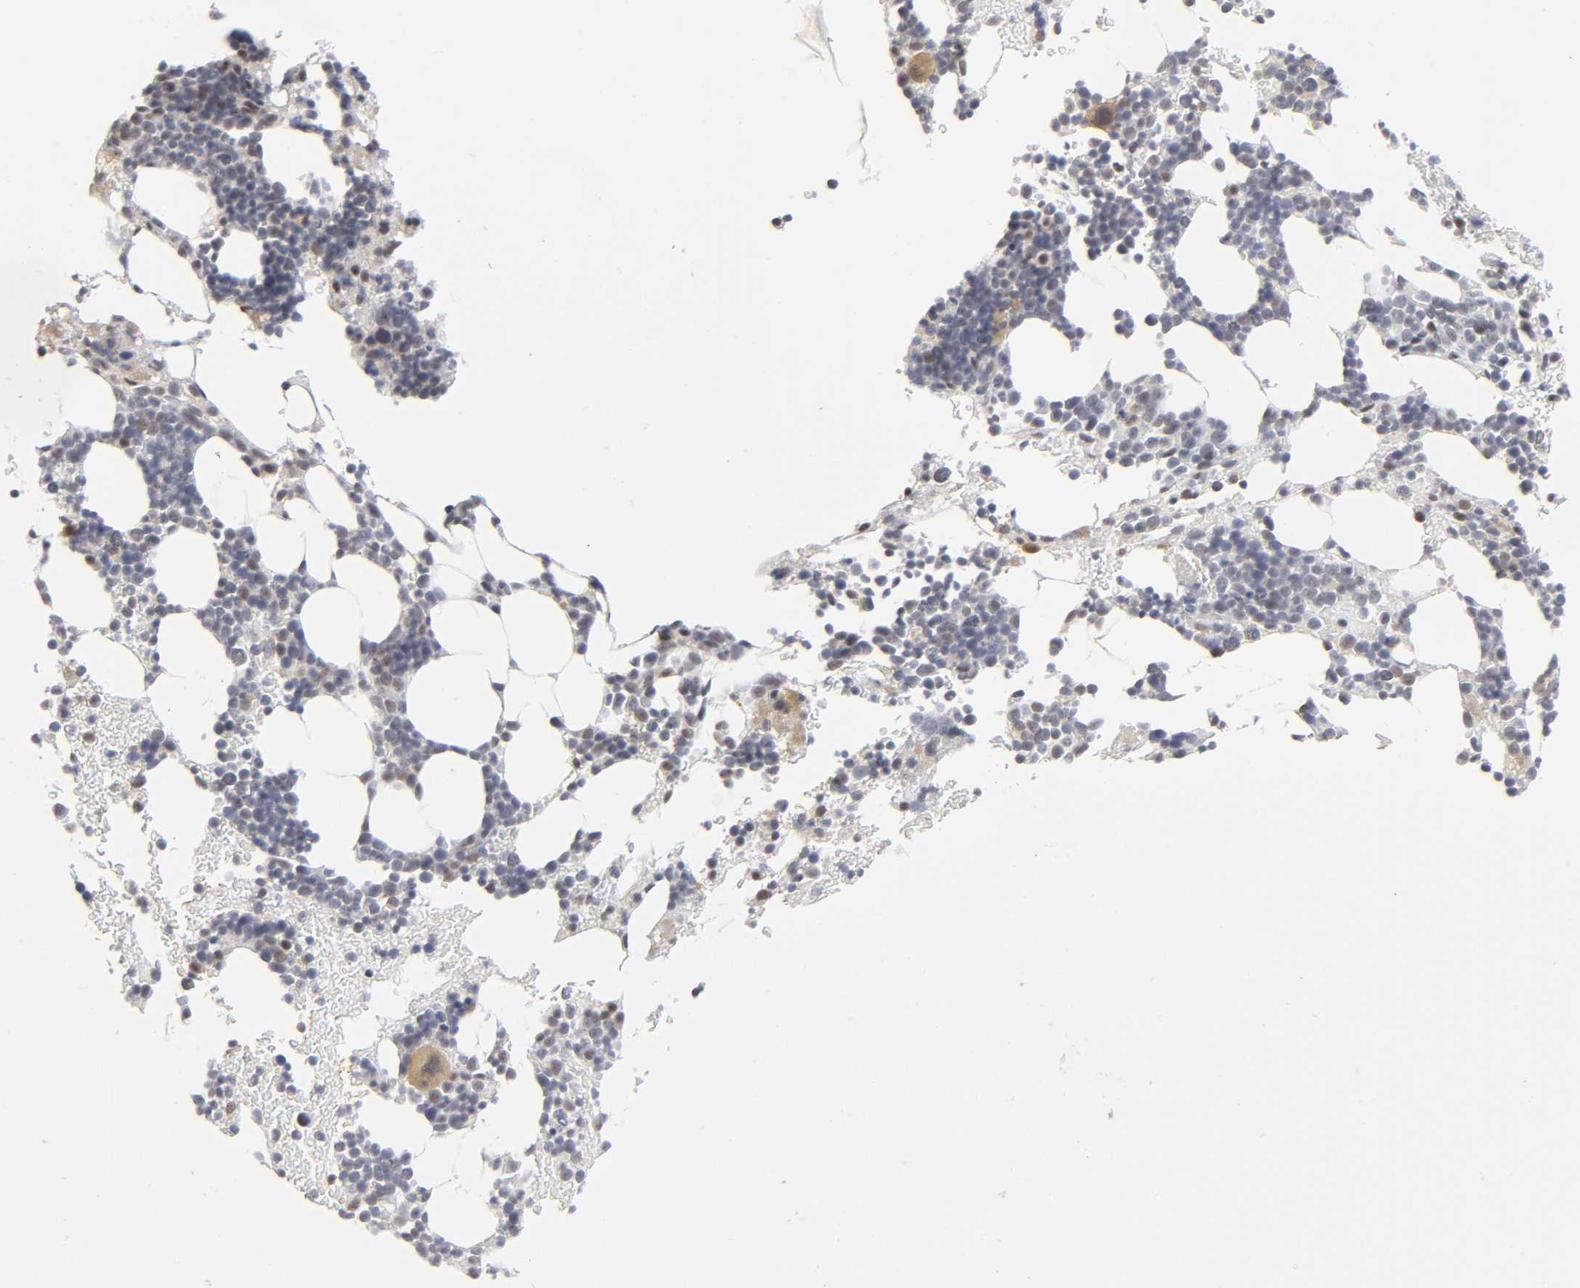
{"staining": {"intensity": "weak", "quantity": "<25%", "location": "cytoplasmic/membranous,nuclear"}, "tissue": "bone marrow", "cell_type": "Hematopoietic cells", "image_type": "normal", "snomed": [{"axis": "morphology", "description": "Normal tissue, NOS"}, {"axis": "topography", "description": "Bone marrow"}], "caption": "Immunohistochemistry (IHC) histopathology image of normal human bone marrow stained for a protein (brown), which displays no positivity in hematopoietic cells.", "gene": "PDLIM3", "patient": {"sex": "male", "age": 17}}